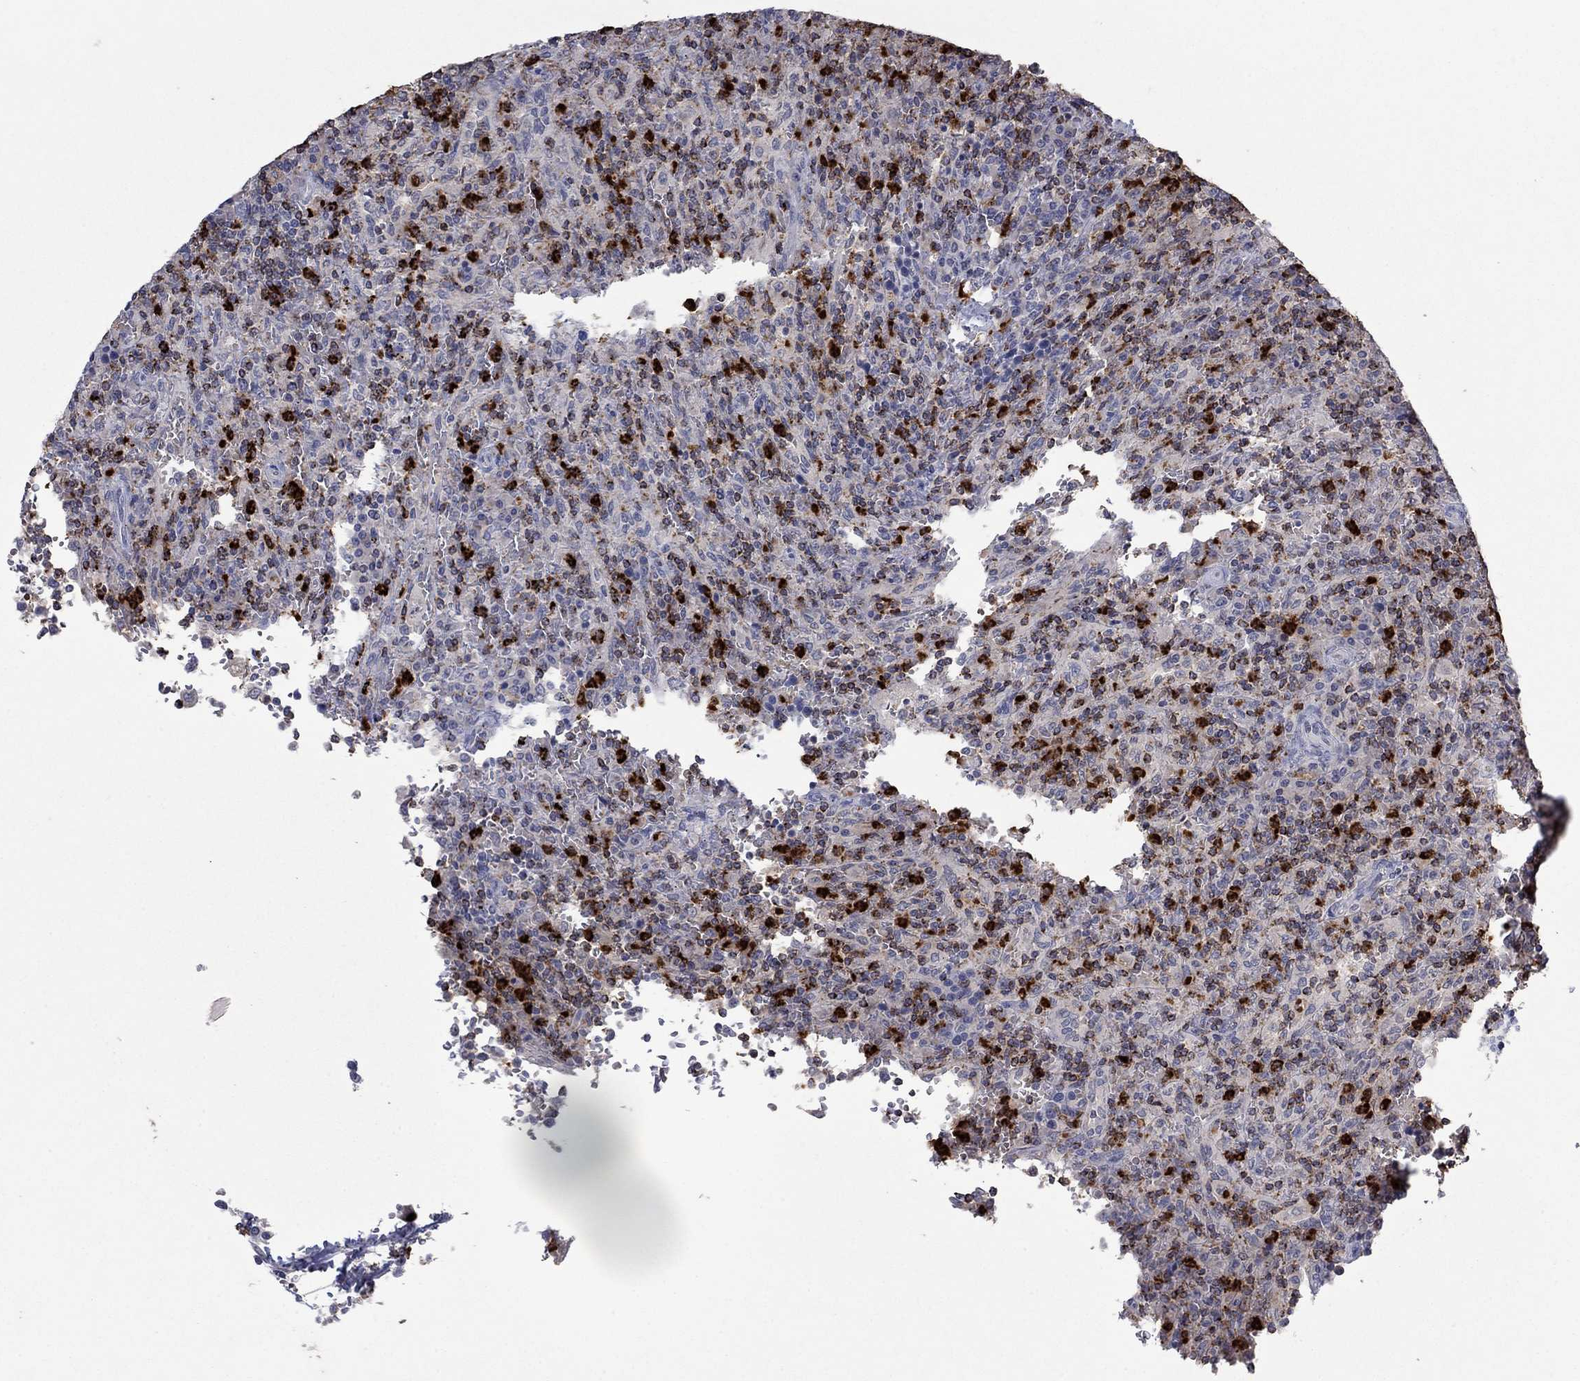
{"staining": {"intensity": "strong", "quantity": "25%-75%", "location": "cytoplasmic/membranous"}, "tissue": "lymphoma", "cell_type": "Tumor cells", "image_type": "cancer", "snomed": [{"axis": "morphology", "description": "Malignant lymphoma, non-Hodgkin's type, Low grade"}, {"axis": "topography", "description": "Spleen"}], "caption": "Immunohistochemistry (IHC) photomicrograph of neoplastic tissue: human lymphoma stained using immunohistochemistry (IHC) shows high levels of strong protein expression localized specifically in the cytoplasmic/membranous of tumor cells, appearing as a cytoplasmic/membranous brown color.", "gene": "CCL5", "patient": {"sex": "male", "age": 62}}